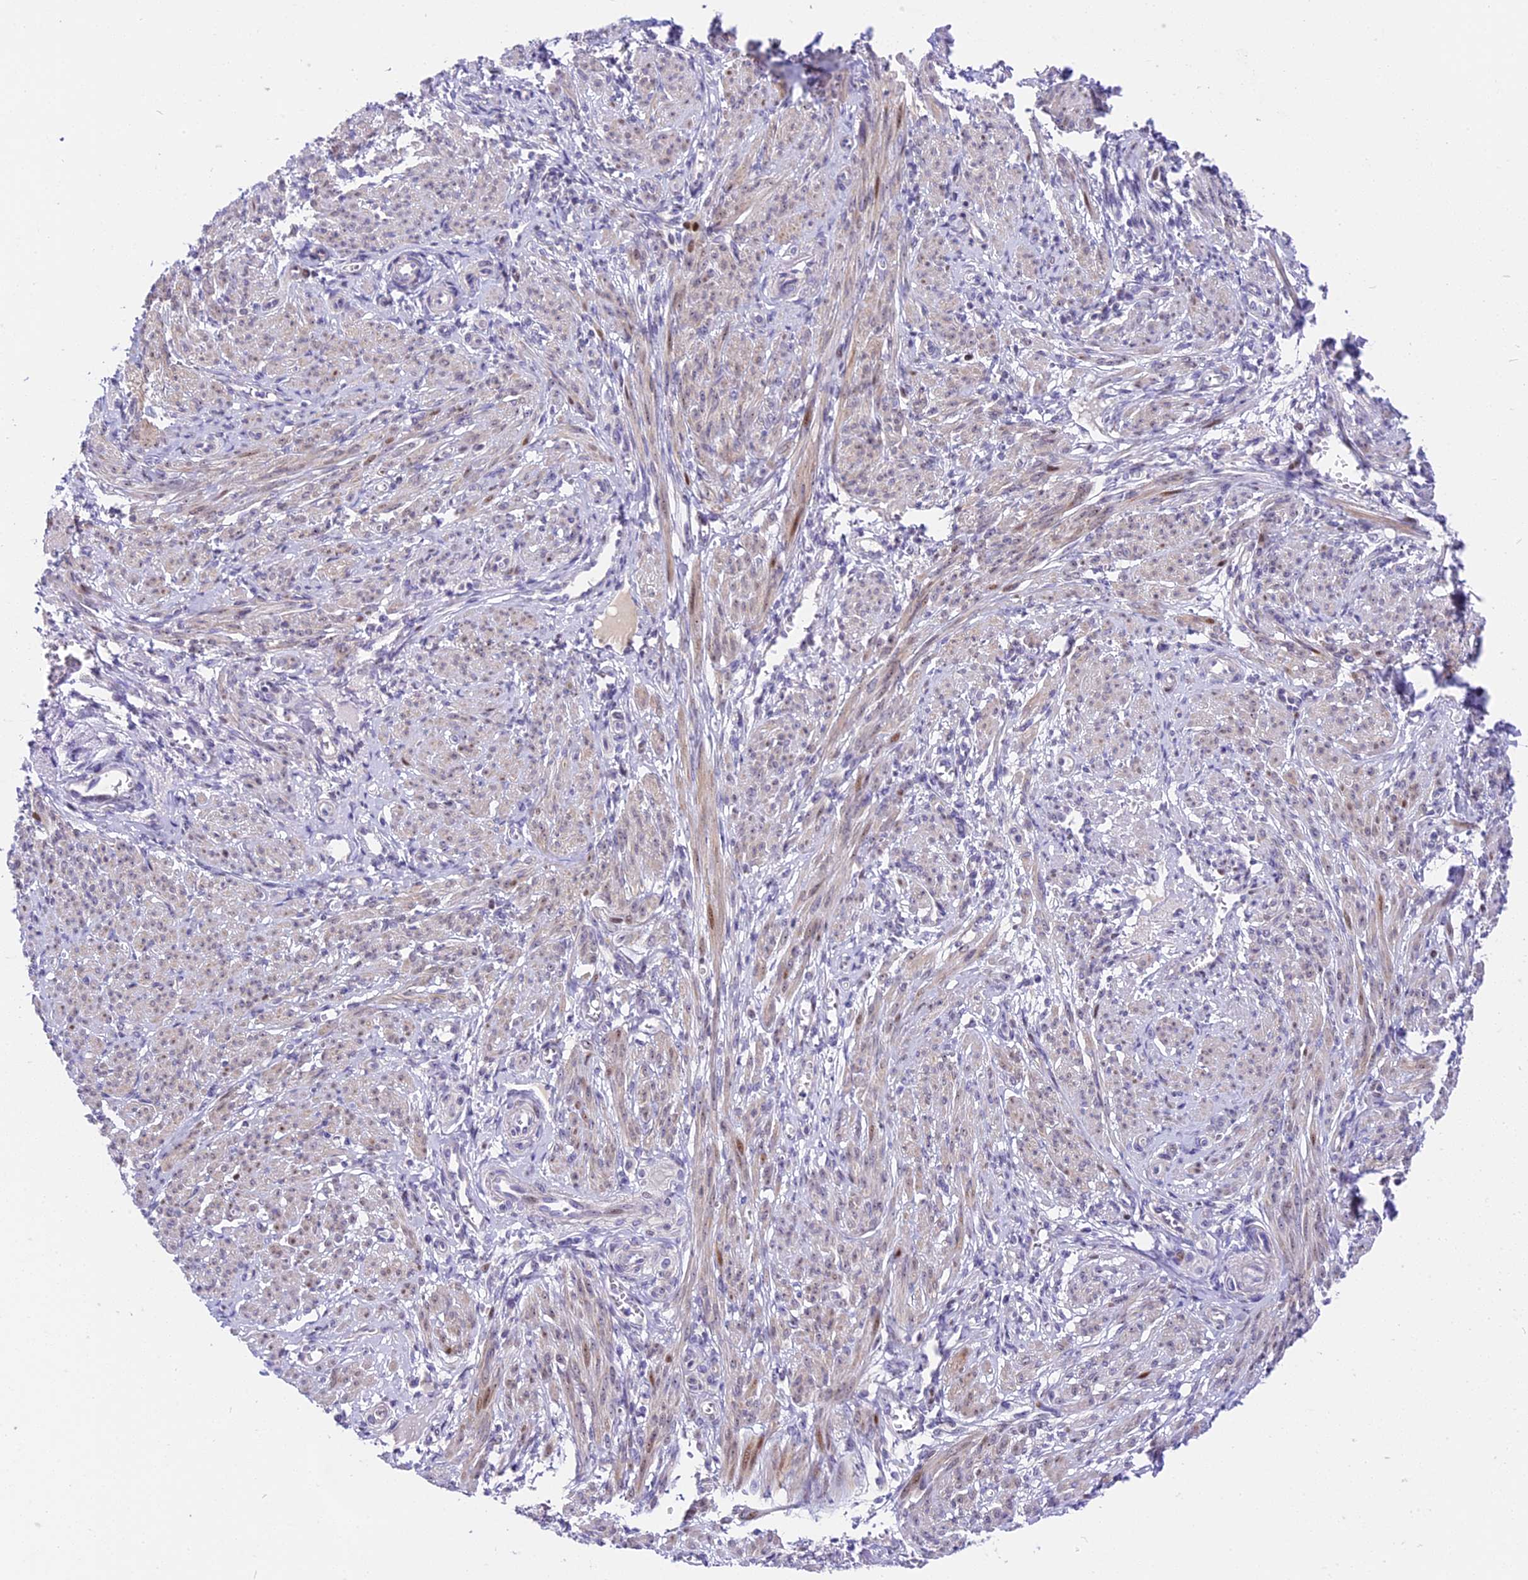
{"staining": {"intensity": "moderate", "quantity": "<25%", "location": "nuclear"}, "tissue": "smooth muscle", "cell_type": "Smooth muscle cells", "image_type": "normal", "snomed": [{"axis": "morphology", "description": "Normal tissue, NOS"}, {"axis": "topography", "description": "Smooth muscle"}], "caption": "Immunohistochemical staining of benign human smooth muscle exhibits <25% levels of moderate nuclear protein positivity in about <25% of smooth muscle cells.", "gene": "MIDN", "patient": {"sex": "female", "age": 39}}